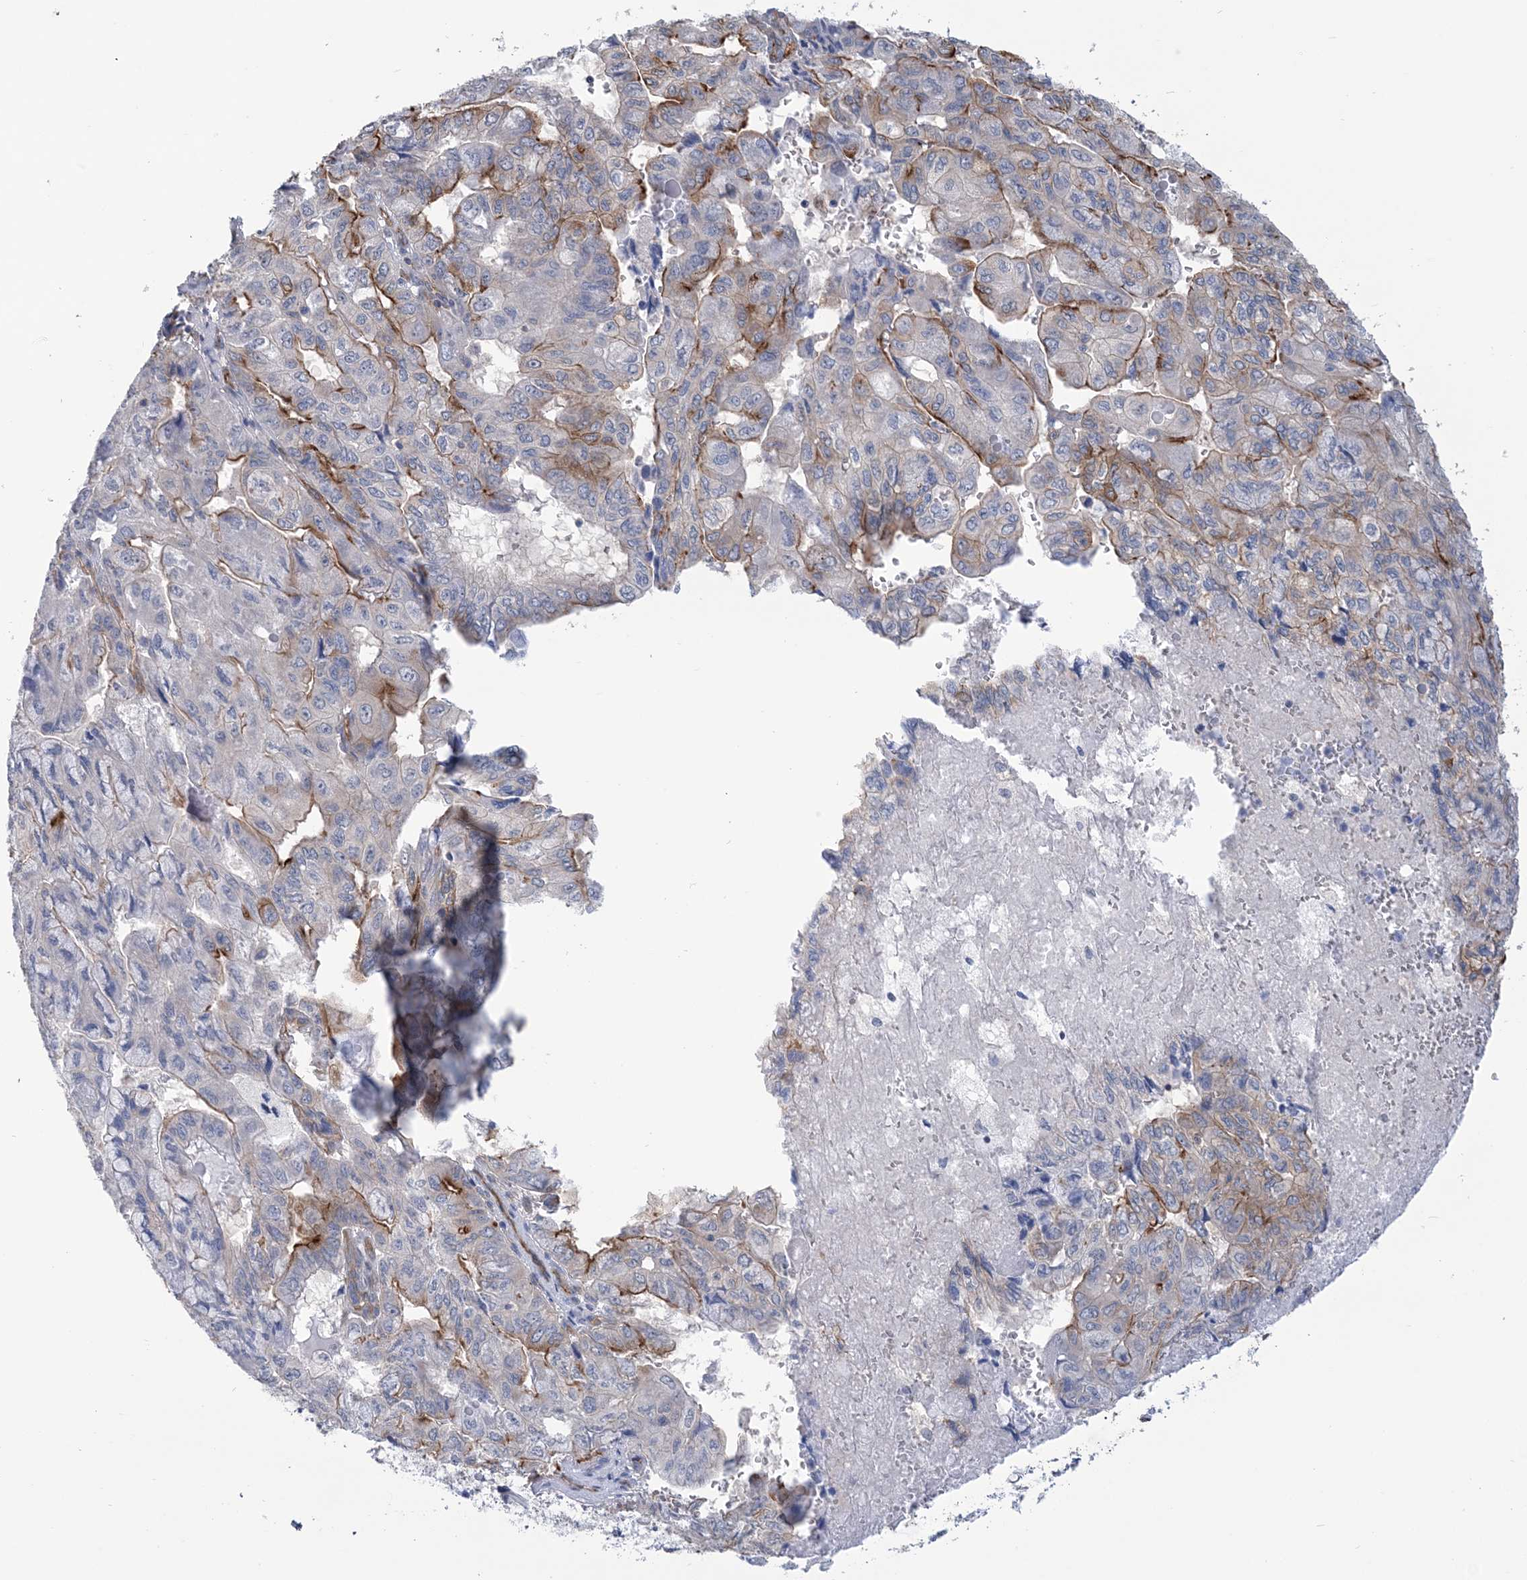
{"staining": {"intensity": "strong", "quantity": "25%-75%", "location": "cytoplasmic/membranous"}, "tissue": "pancreatic cancer", "cell_type": "Tumor cells", "image_type": "cancer", "snomed": [{"axis": "morphology", "description": "Adenocarcinoma, NOS"}, {"axis": "topography", "description": "Pancreas"}], "caption": "Pancreatic cancer (adenocarcinoma) stained for a protein (brown) demonstrates strong cytoplasmic/membranous positive expression in about 25%-75% of tumor cells.", "gene": "RAB11FIP5", "patient": {"sex": "male", "age": 51}}